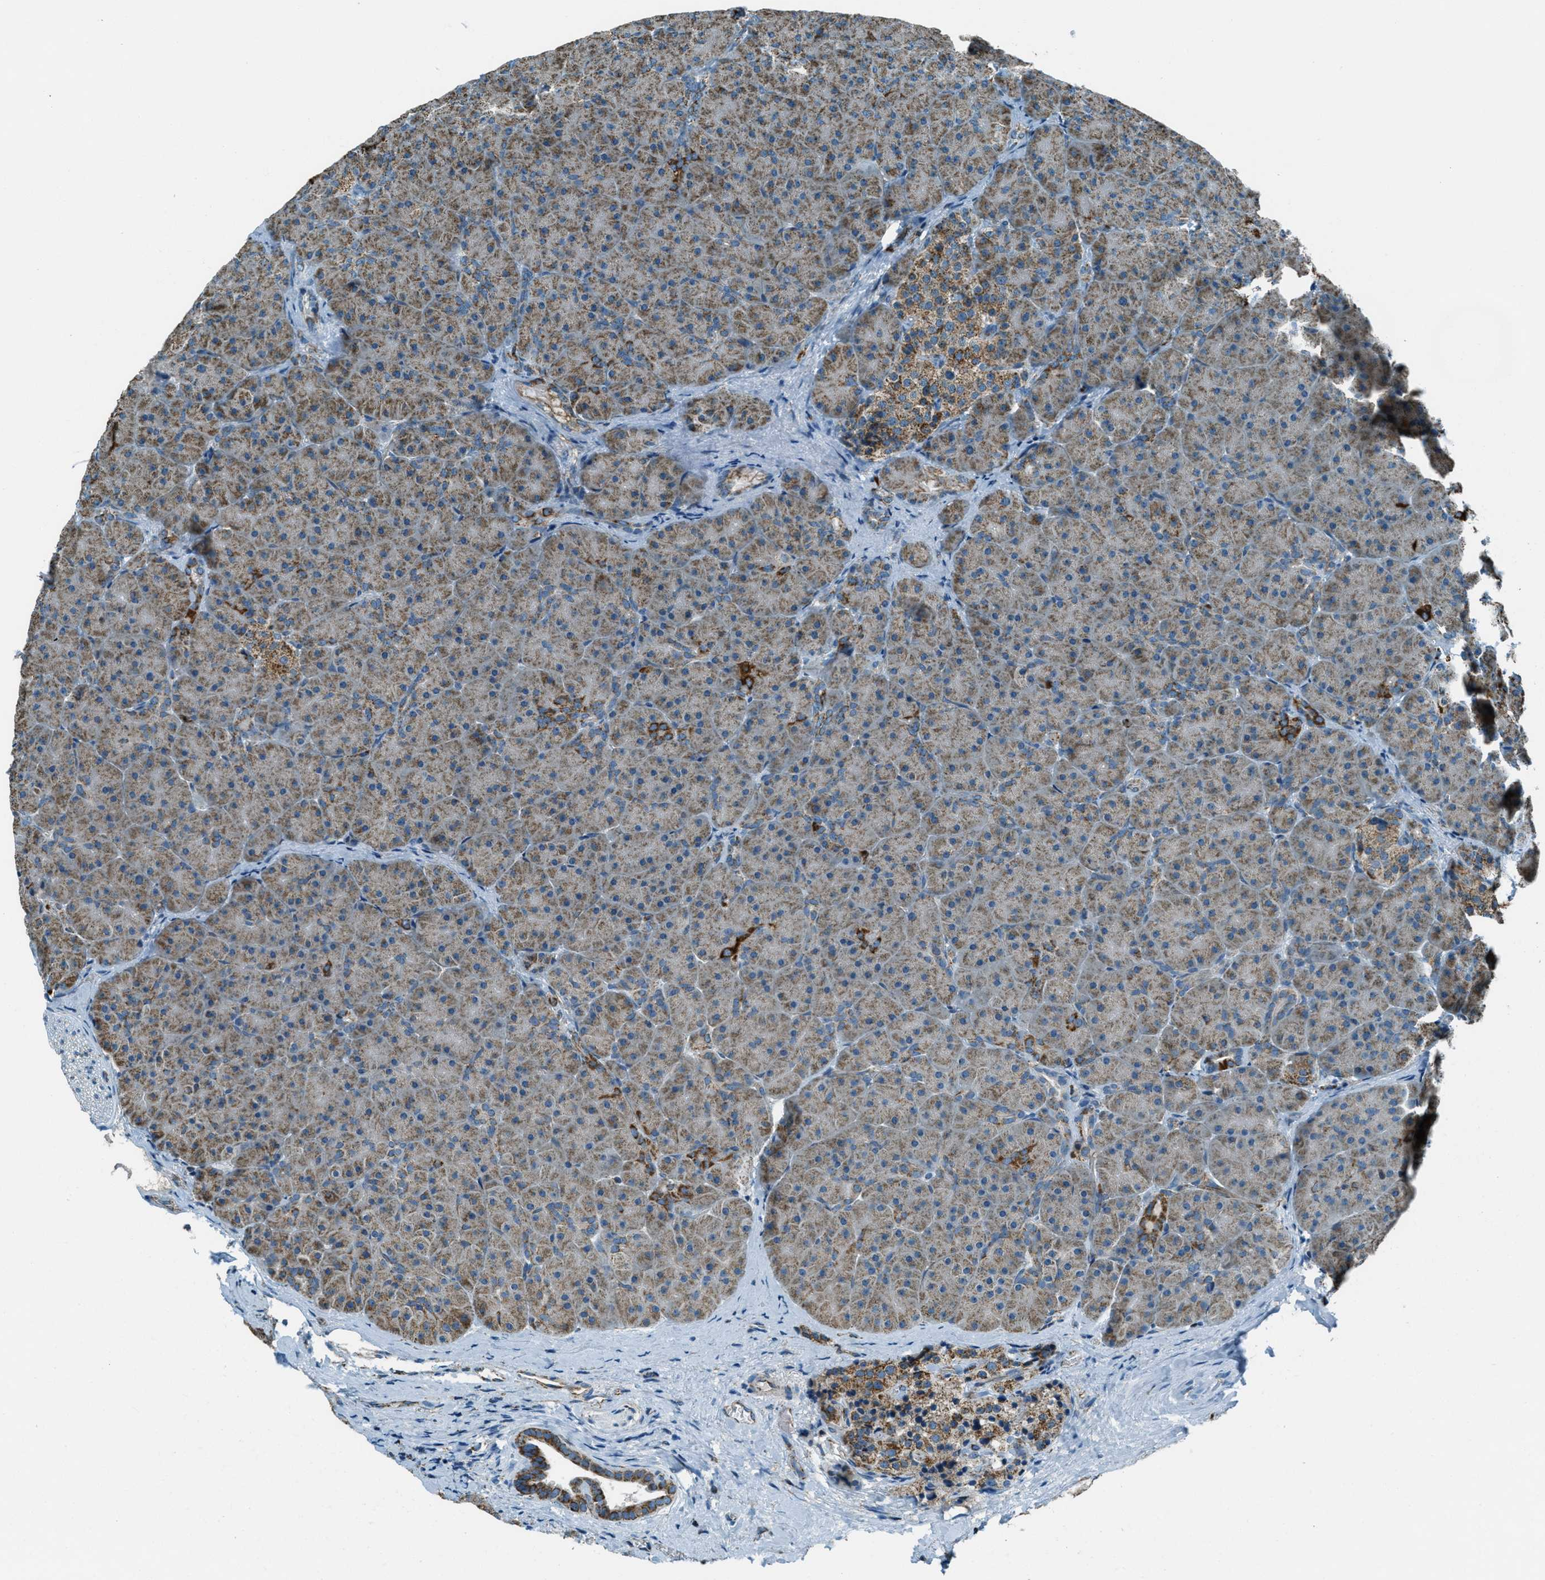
{"staining": {"intensity": "moderate", "quantity": ">75%", "location": "cytoplasmic/membranous"}, "tissue": "pancreas", "cell_type": "Exocrine glandular cells", "image_type": "normal", "snomed": [{"axis": "morphology", "description": "Normal tissue, NOS"}, {"axis": "topography", "description": "Pancreas"}], "caption": "Protein staining shows moderate cytoplasmic/membranous staining in about >75% of exocrine glandular cells in benign pancreas.", "gene": "CHST15", "patient": {"sex": "male", "age": 66}}